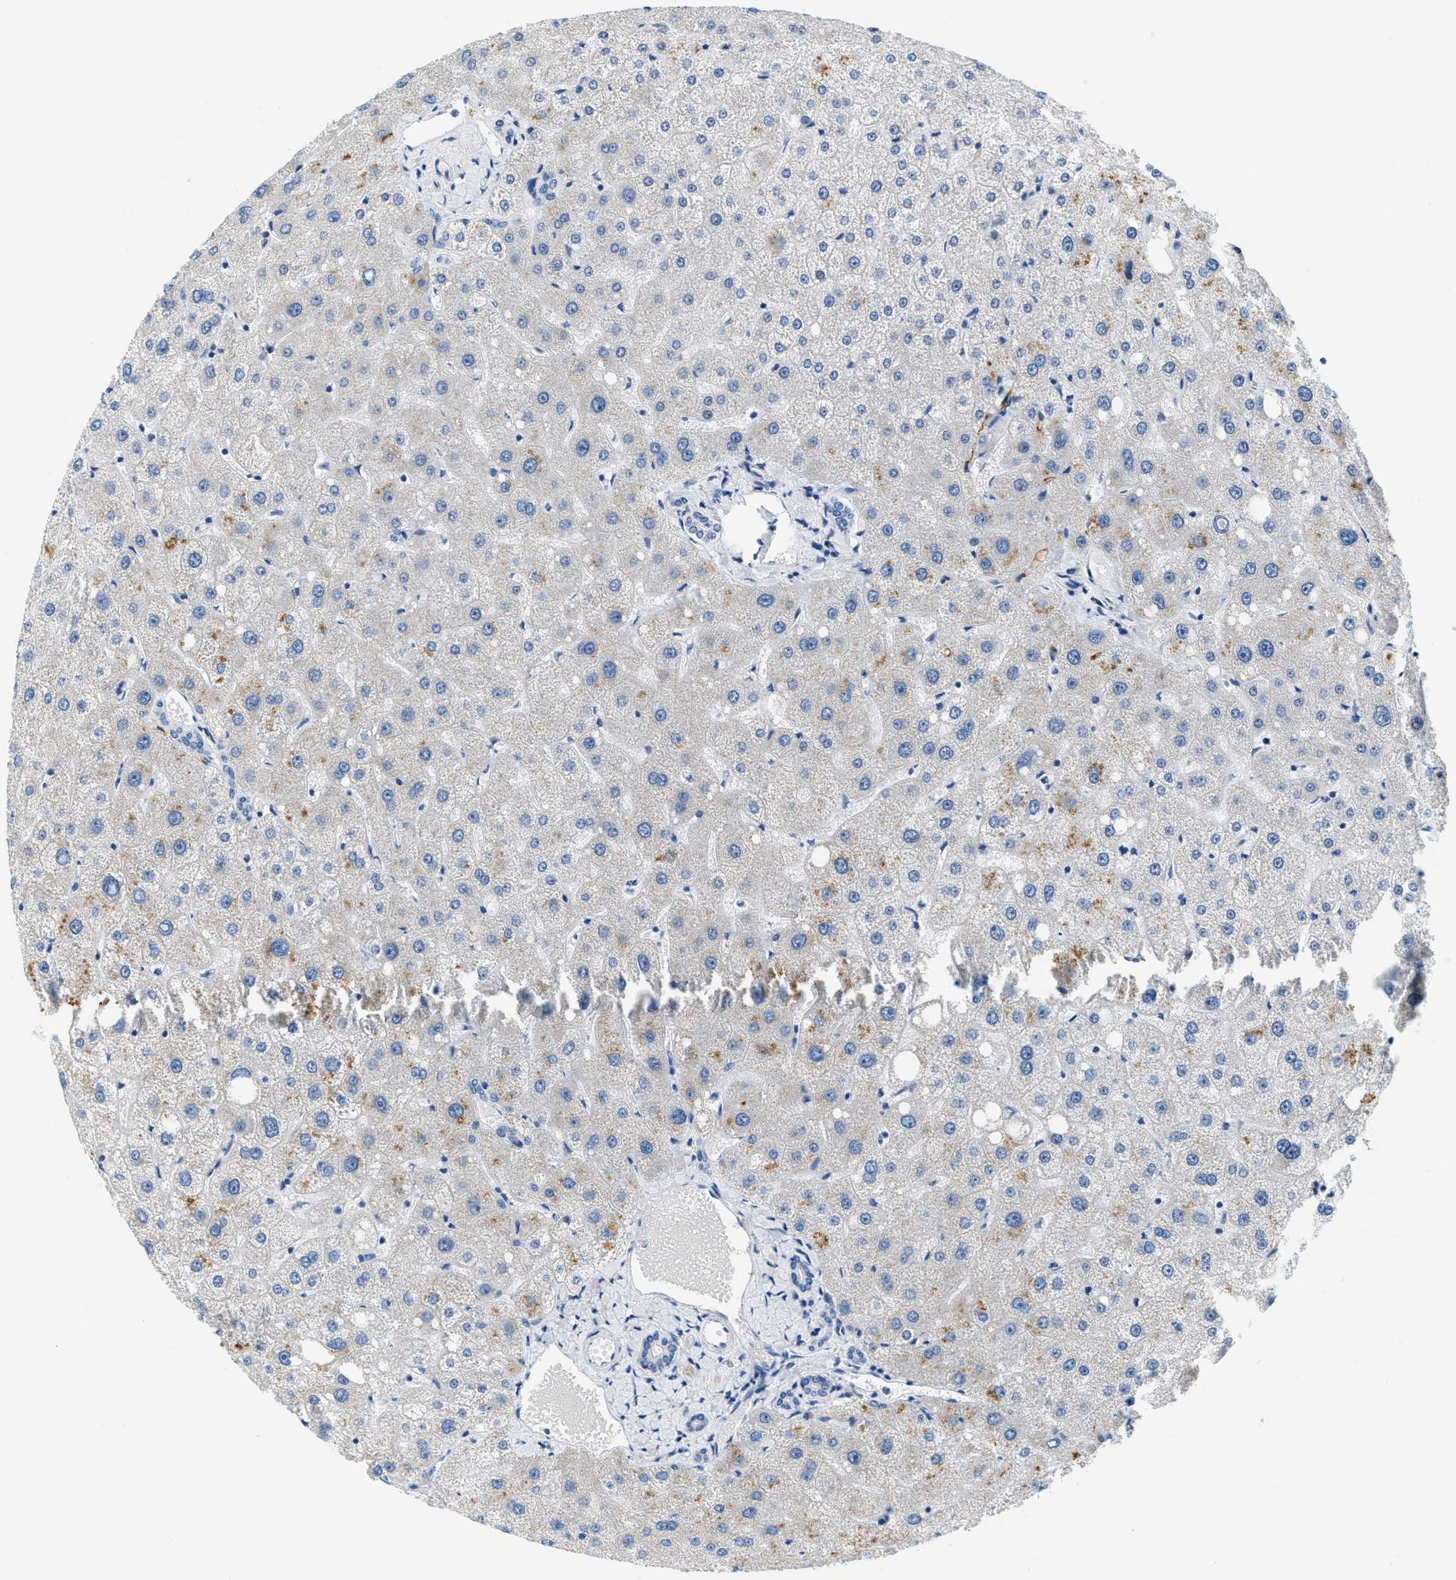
{"staining": {"intensity": "negative", "quantity": "none", "location": "none"}, "tissue": "liver", "cell_type": "Cholangiocytes", "image_type": "normal", "snomed": [{"axis": "morphology", "description": "Normal tissue, NOS"}, {"axis": "topography", "description": "Liver"}], "caption": "Protein analysis of benign liver reveals no significant expression in cholangiocytes. (Immunohistochemistry (ihc), brightfield microscopy, high magnification).", "gene": "CA4", "patient": {"sex": "male", "age": 73}}